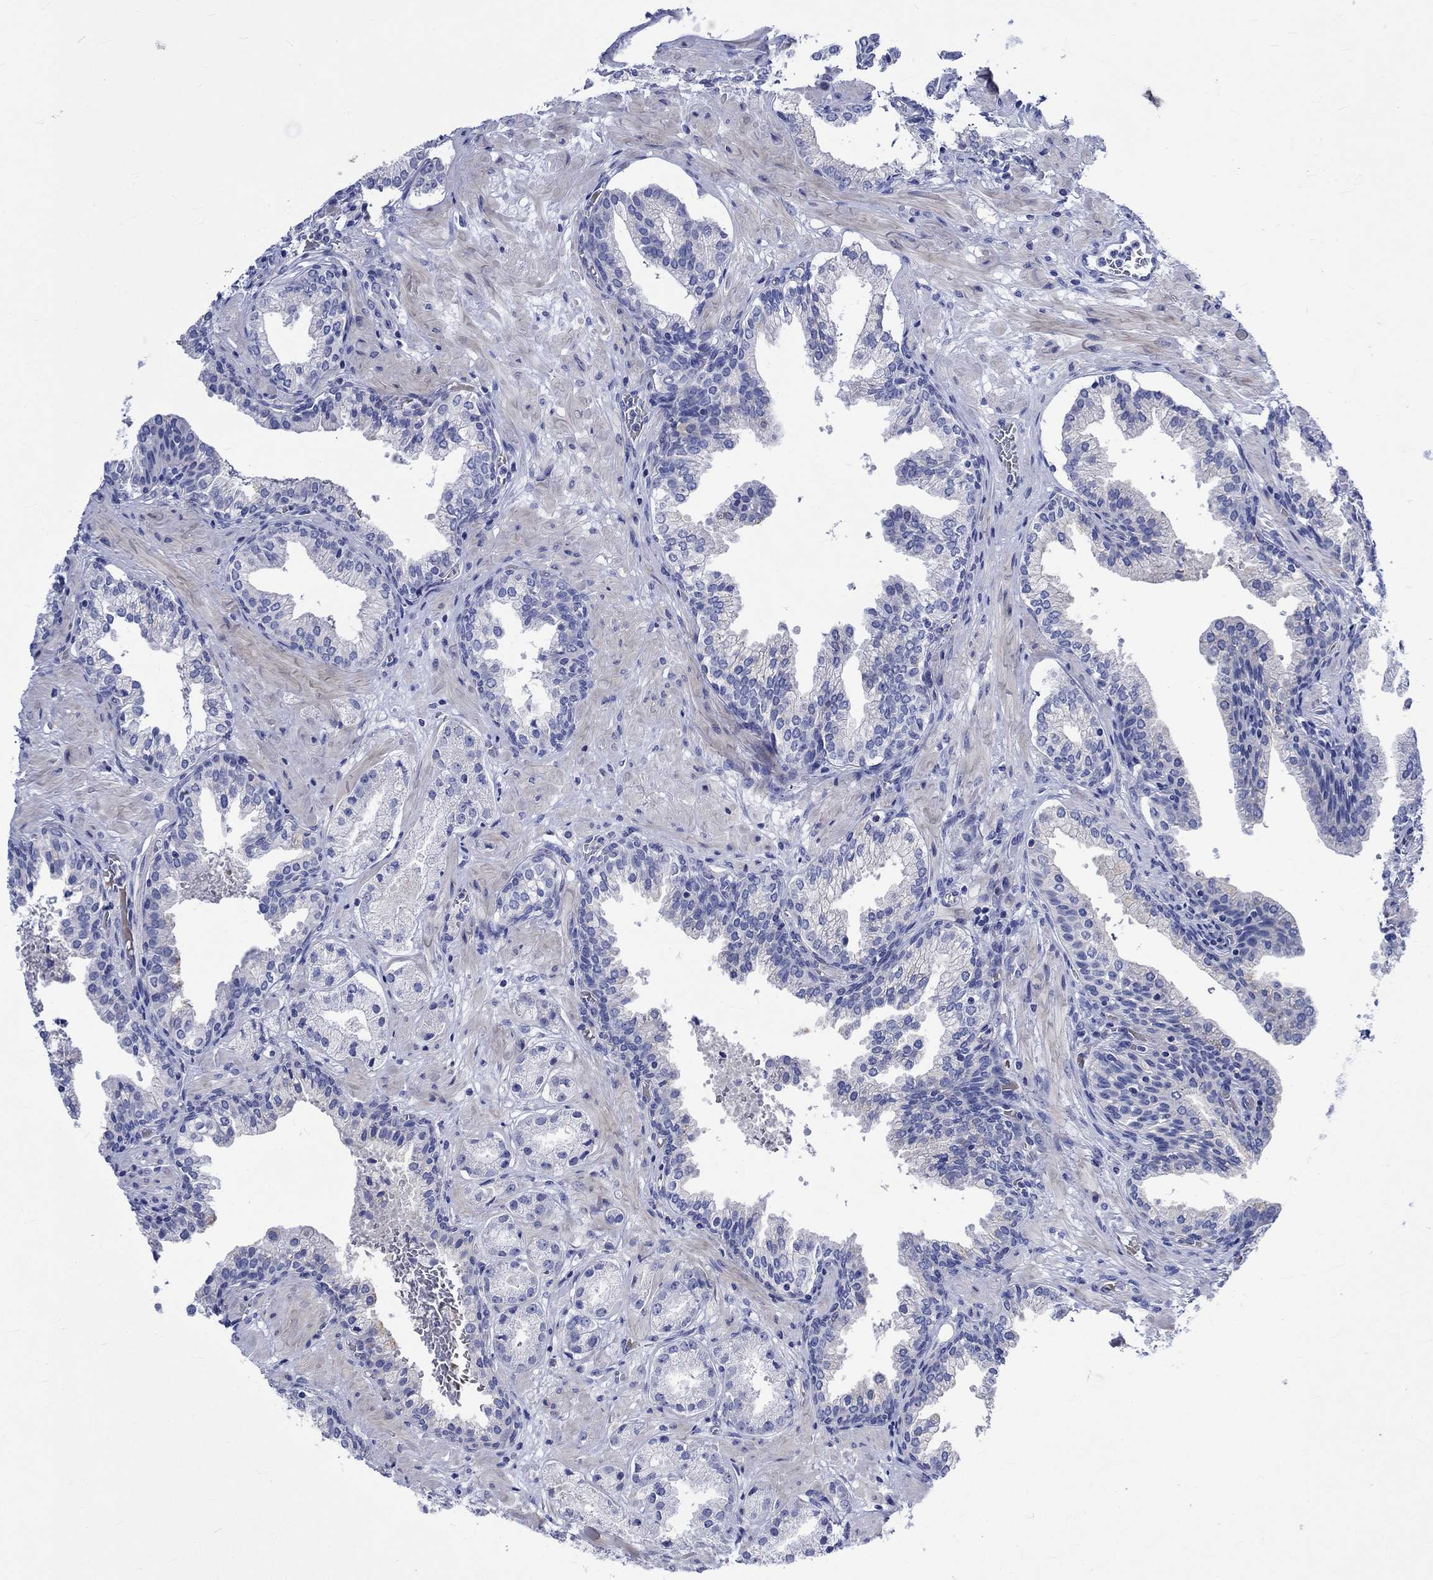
{"staining": {"intensity": "negative", "quantity": "none", "location": "none"}, "tissue": "prostate cancer", "cell_type": "Tumor cells", "image_type": "cancer", "snomed": [{"axis": "morphology", "description": "Adenocarcinoma, NOS"}, {"axis": "topography", "description": "Prostate and seminal vesicle, NOS"}, {"axis": "topography", "description": "Prostate"}], "caption": "A high-resolution micrograph shows immunohistochemistry (IHC) staining of prostate adenocarcinoma, which exhibits no significant expression in tumor cells.", "gene": "NRIP3", "patient": {"sex": "male", "age": 44}}